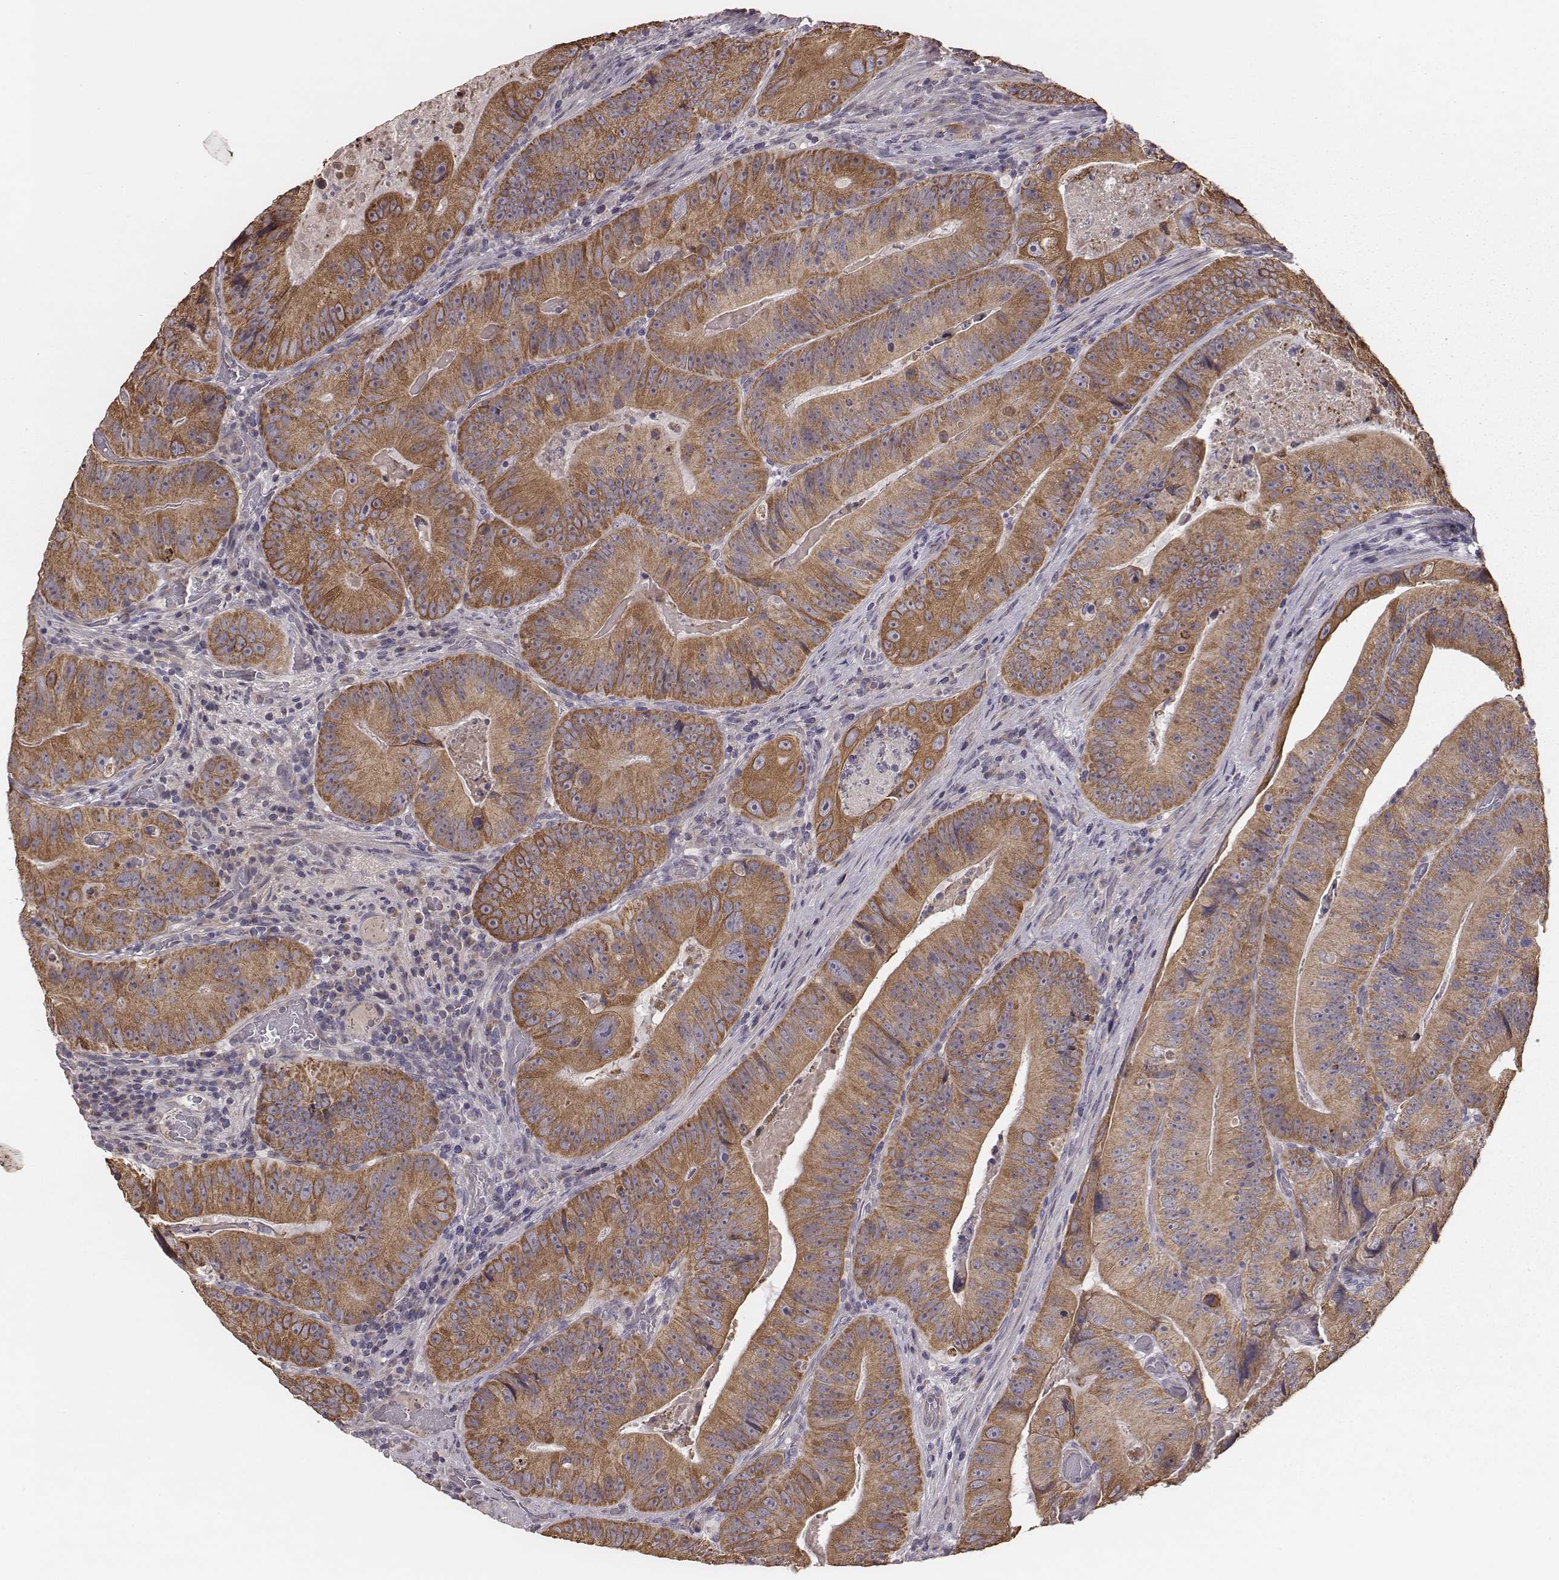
{"staining": {"intensity": "moderate", "quantity": ">75%", "location": "cytoplasmic/membranous"}, "tissue": "colorectal cancer", "cell_type": "Tumor cells", "image_type": "cancer", "snomed": [{"axis": "morphology", "description": "Adenocarcinoma, NOS"}, {"axis": "topography", "description": "Colon"}], "caption": "A high-resolution image shows immunohistochemistry (IHC) staining of colorectal cancer, which exhibits moderate cytoplasmic/membranous staining in approximately >75% of tumor cells. (IHC, brightfield microscopy, high magnification).", "gene": "HAVCR1", "patient": {"sex": "female", "age": 86}}